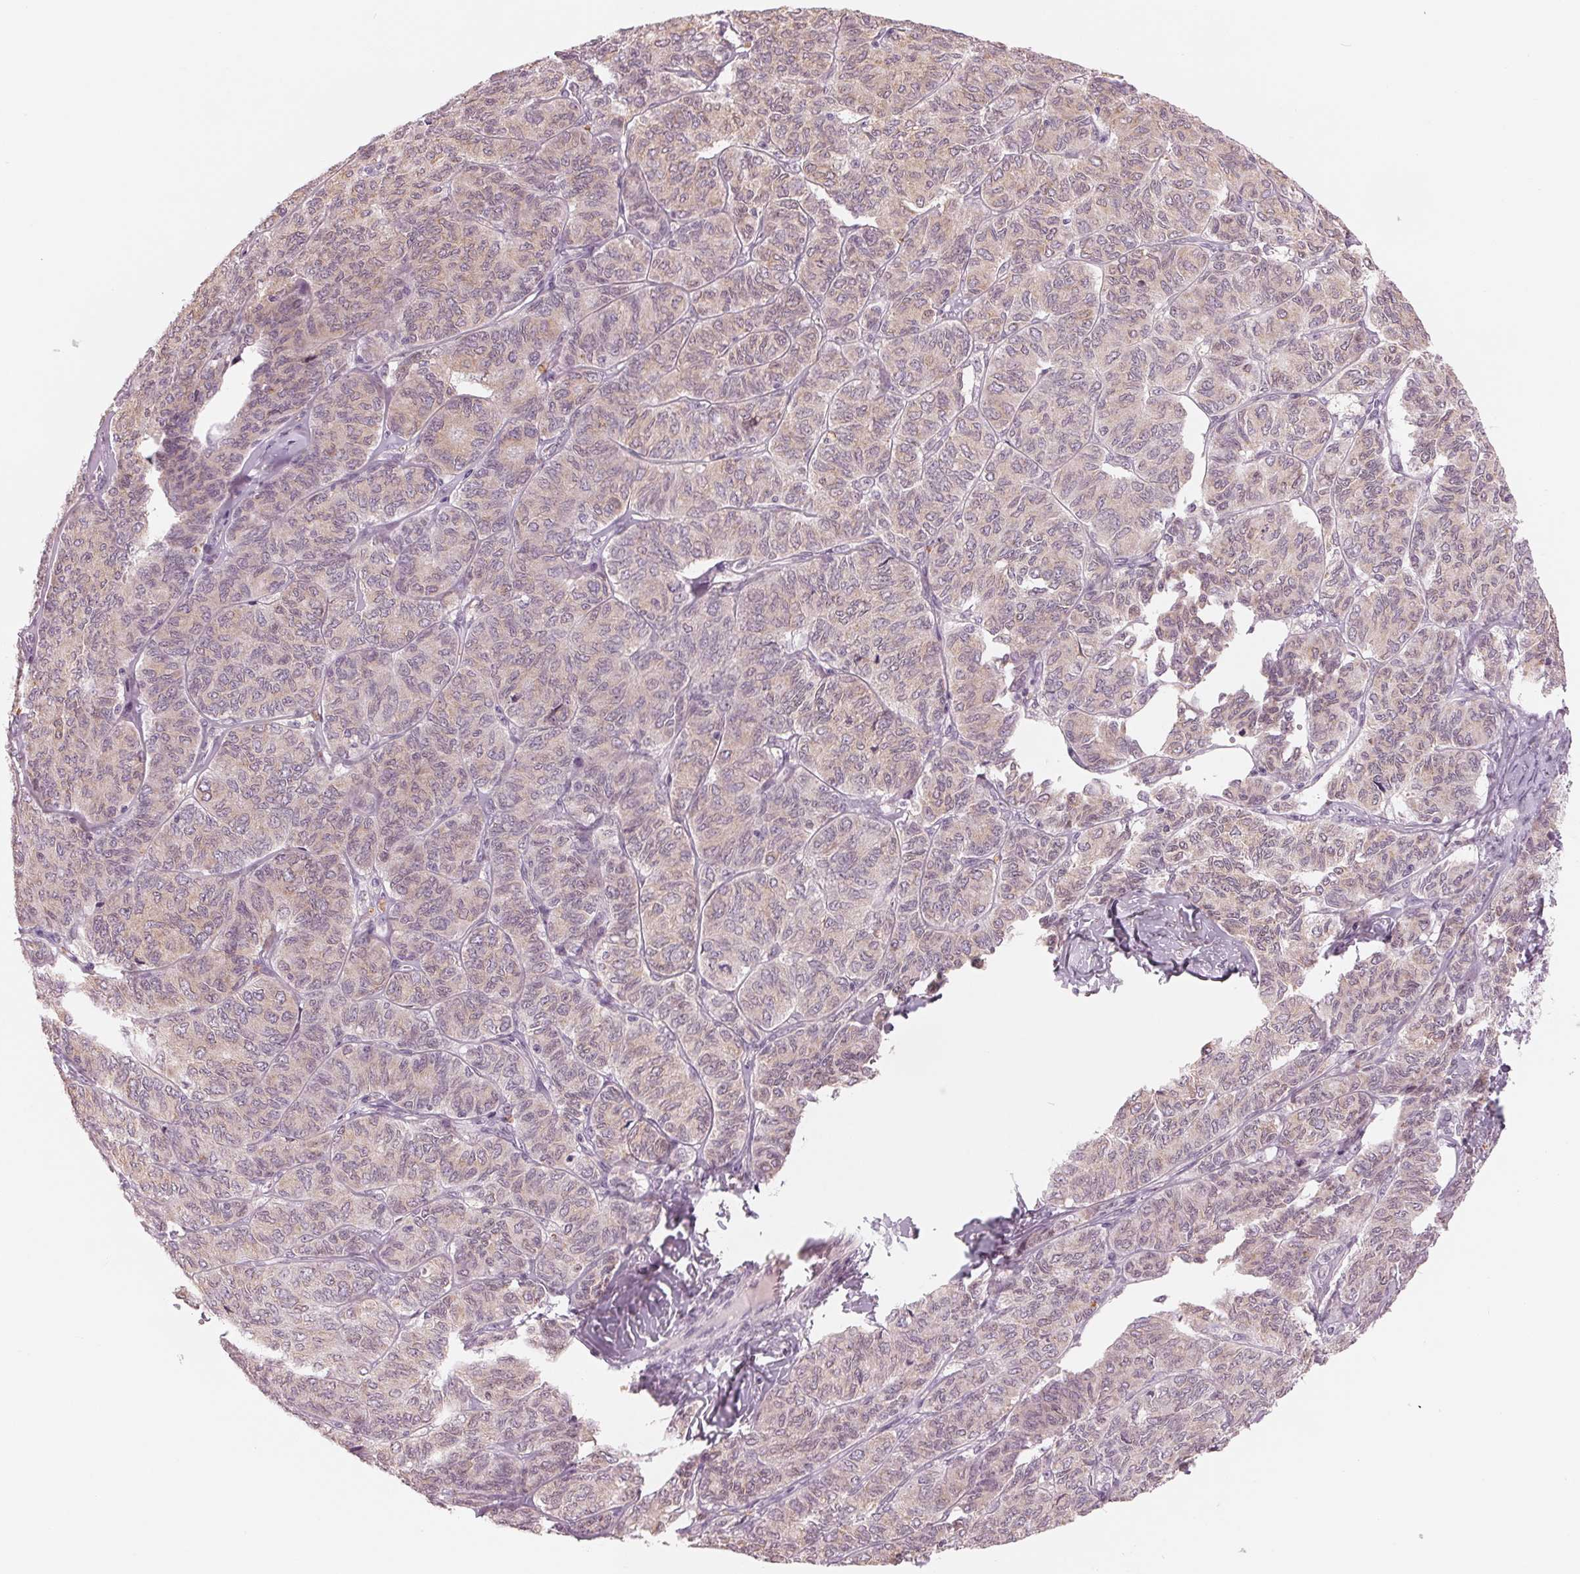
{"staining": {"intensity": "weak", "quantity": "25%-75%", "location": "cytoplasmic/membranous"}, "tissue": "ovarian cancer", "cell_type": "Tumor cells", "image_type": "cancer", "snomed": [{"axis": "morphology", "description": "Carcinoma, endometroid"}, {"axis": "topography", "description": "Ovary"}], "caption": "This micrograph displays IHC staining of human endometroid carcinoma (ovarian), with low weak cytoplasmic/membranous expression in approximately 25%-75% of tumor cells.", "gene": "IL9R", "patient": {"sex": "female", "age": 80}}